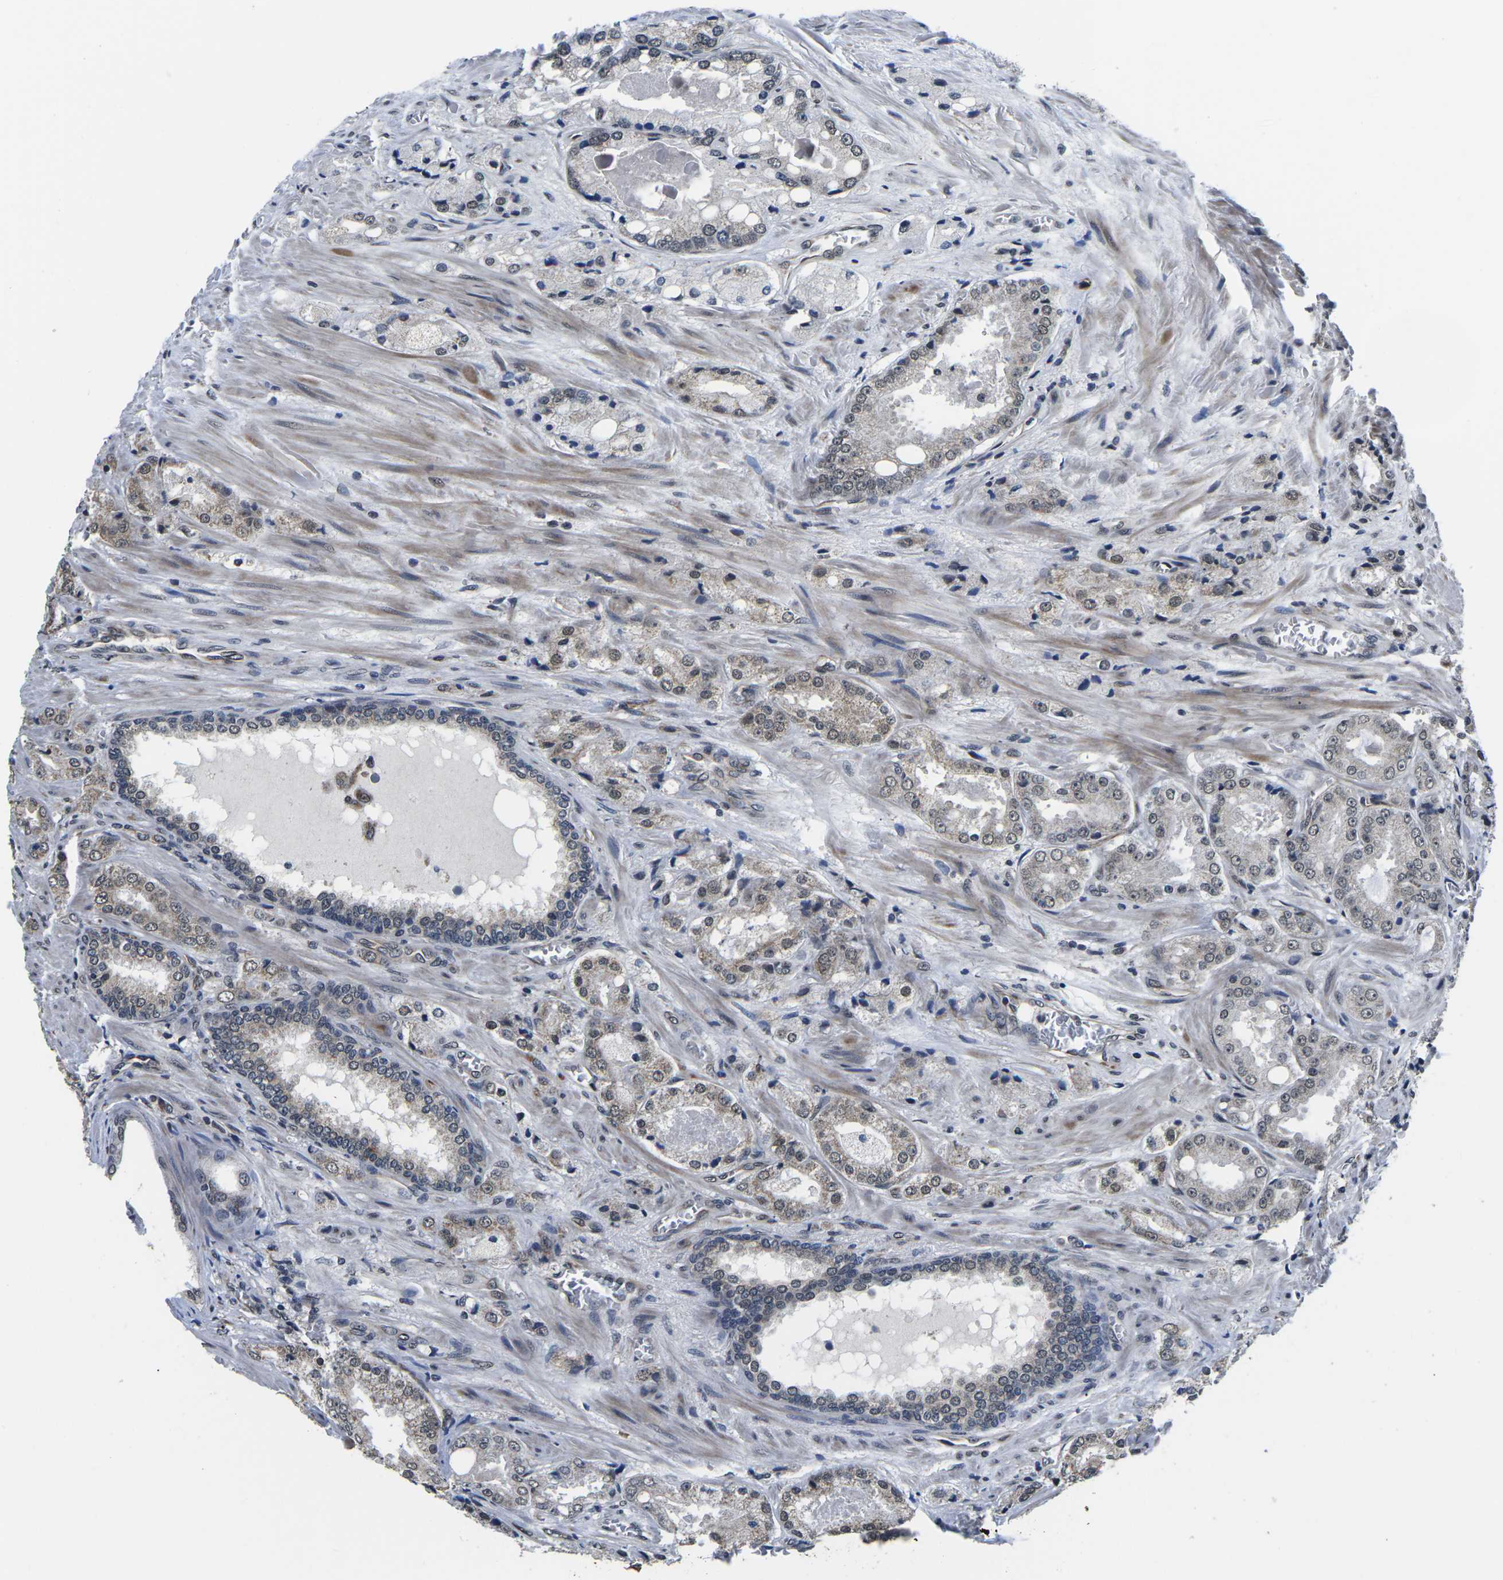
{"staining": {"intensity": "weak", "quantity": ">75%", "location": "cytoplasmic/membranous,nuclear"}, "tissue": "prostate cancer", "cell_type": "Tumor cells", "image_type": "cancer", "snomed": [{"axis": "morphology", "description": "Adenocarcinoma, High grade"}, {"axis": "topography", "description": "Prostate"}], "caption": "High-magnification brightfield microscopy of prostate cancer stained with DAB (brown) and counterstained with hematoxylin (blue). tumor cells exhibit weak cytoplasmic/membranous and nuclear staining is identified in approximately>75% of cells. The protein is stained brown, and the nuclei are stained in blue (DAB IHC with brightfield microscopy, high magnification).", "gene": "CCNE1", "patient": {"sex": "male", "age": 65}}